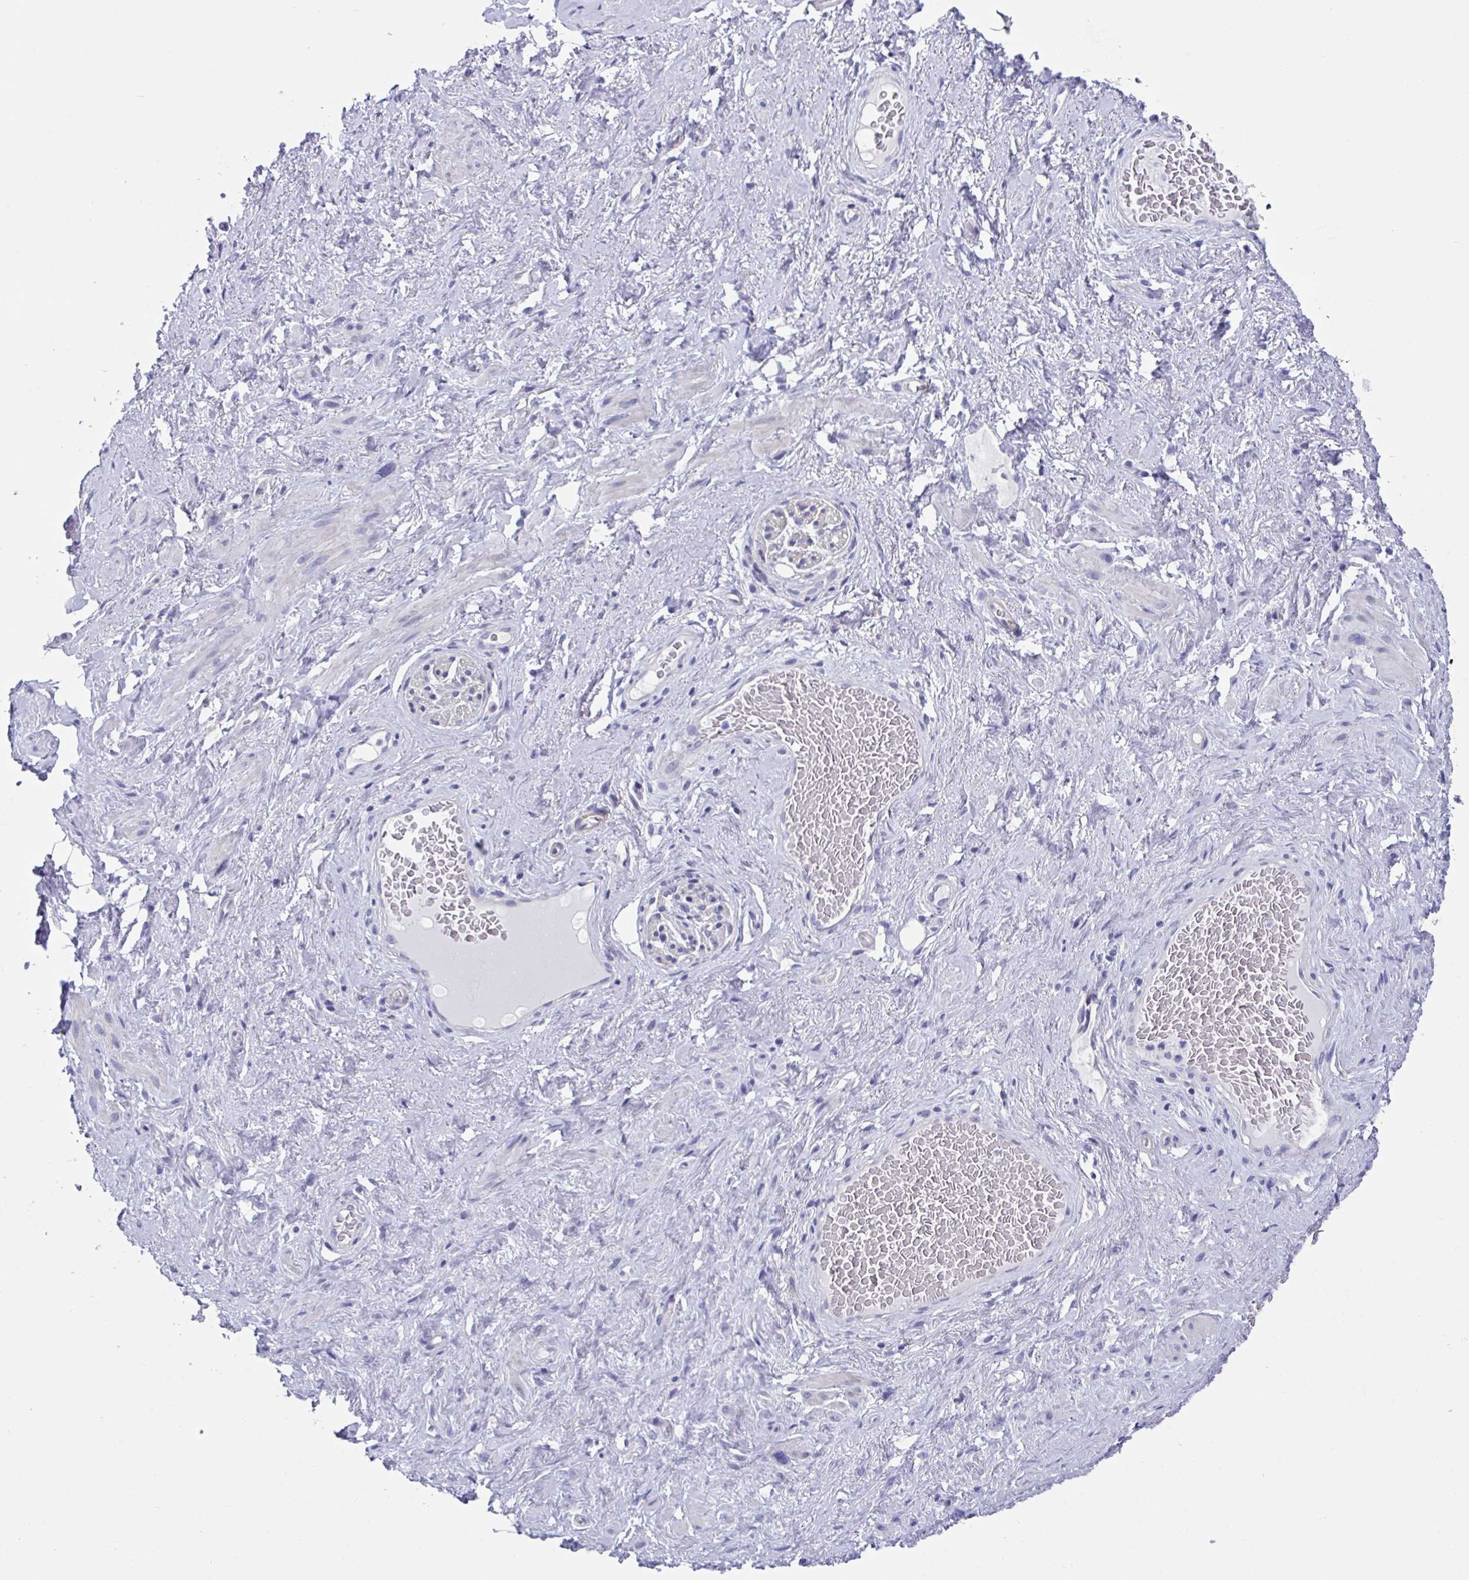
{"staining": {"intensity": "negative", "quantity": "none", "location": "none"}, "tissue": "soft tissue", "cell_type": "Fibroblasts", "image_type": "normal", "snomed": [{"axis": "morphology", "description": "Normal tissue, NOS"}, {"axis": "topography", "description": "Vagina"}, {"axis": "topography", "description": "Peripheral nerve tissue"}], "caption": "This is an immunohistochemistry micrograph of unremarkable human soft tissue. There is no expression in fibroblasts.", "gene": "LPIN3", "patient": {"sex": "female", "age": 71}}